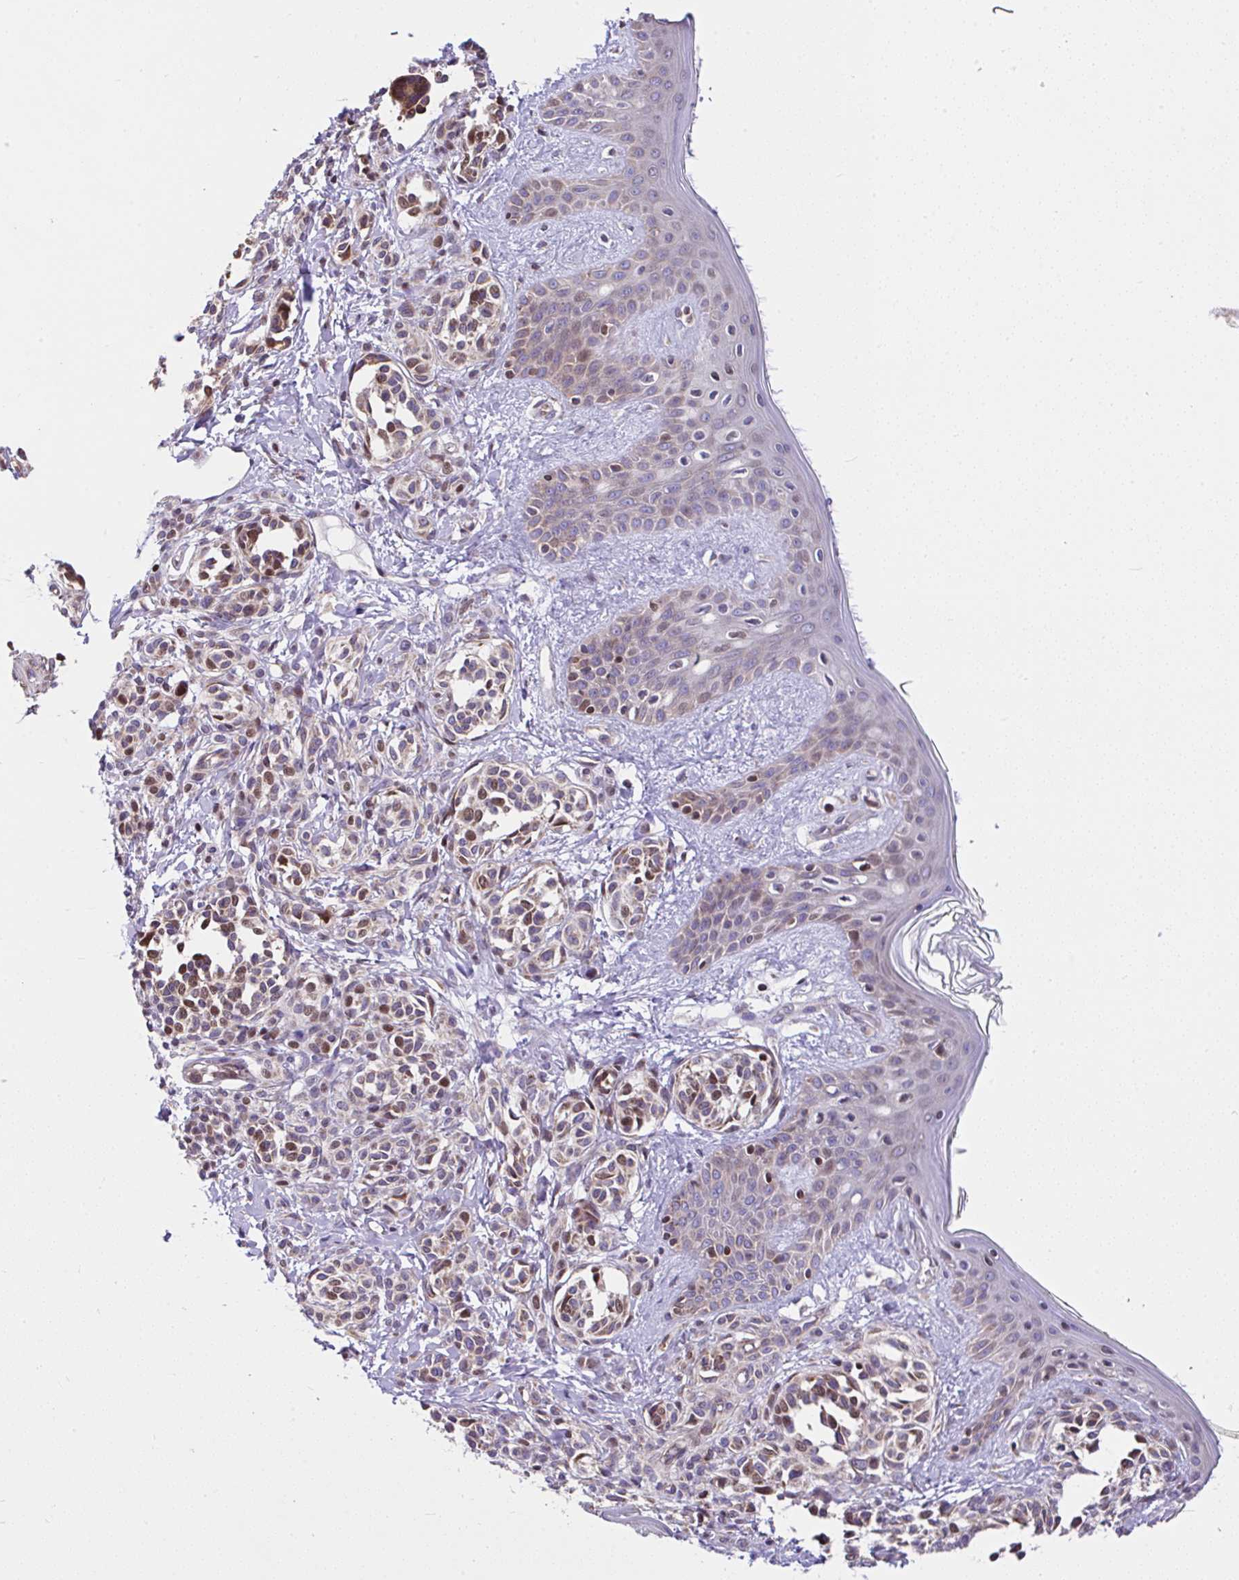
{"staining": {"intensity": "moderate", "quantity": ">75%", "location": "cytoplasmic/membranous"}, "tissue": "skin", "cell_type": "Fibroblasts", "image_type": "normal", "snomed": [{"axis": "morphology", "description": "Normal tissue, NOS"}, {"axis": "topography", "description": "Skin"}], "caption": "DAB (3,3'-diaminobenzidine) immunohistochemical staining of unremarkable human skin shows moderate cytoplasmic/membranous protein positivity in about >75% of fibroblasts. (brown staining indicates protein expression, while blue staining denotes nuclei).", "gene": "FIGNL1", "patient": {"sex": "male", "age": 16}}